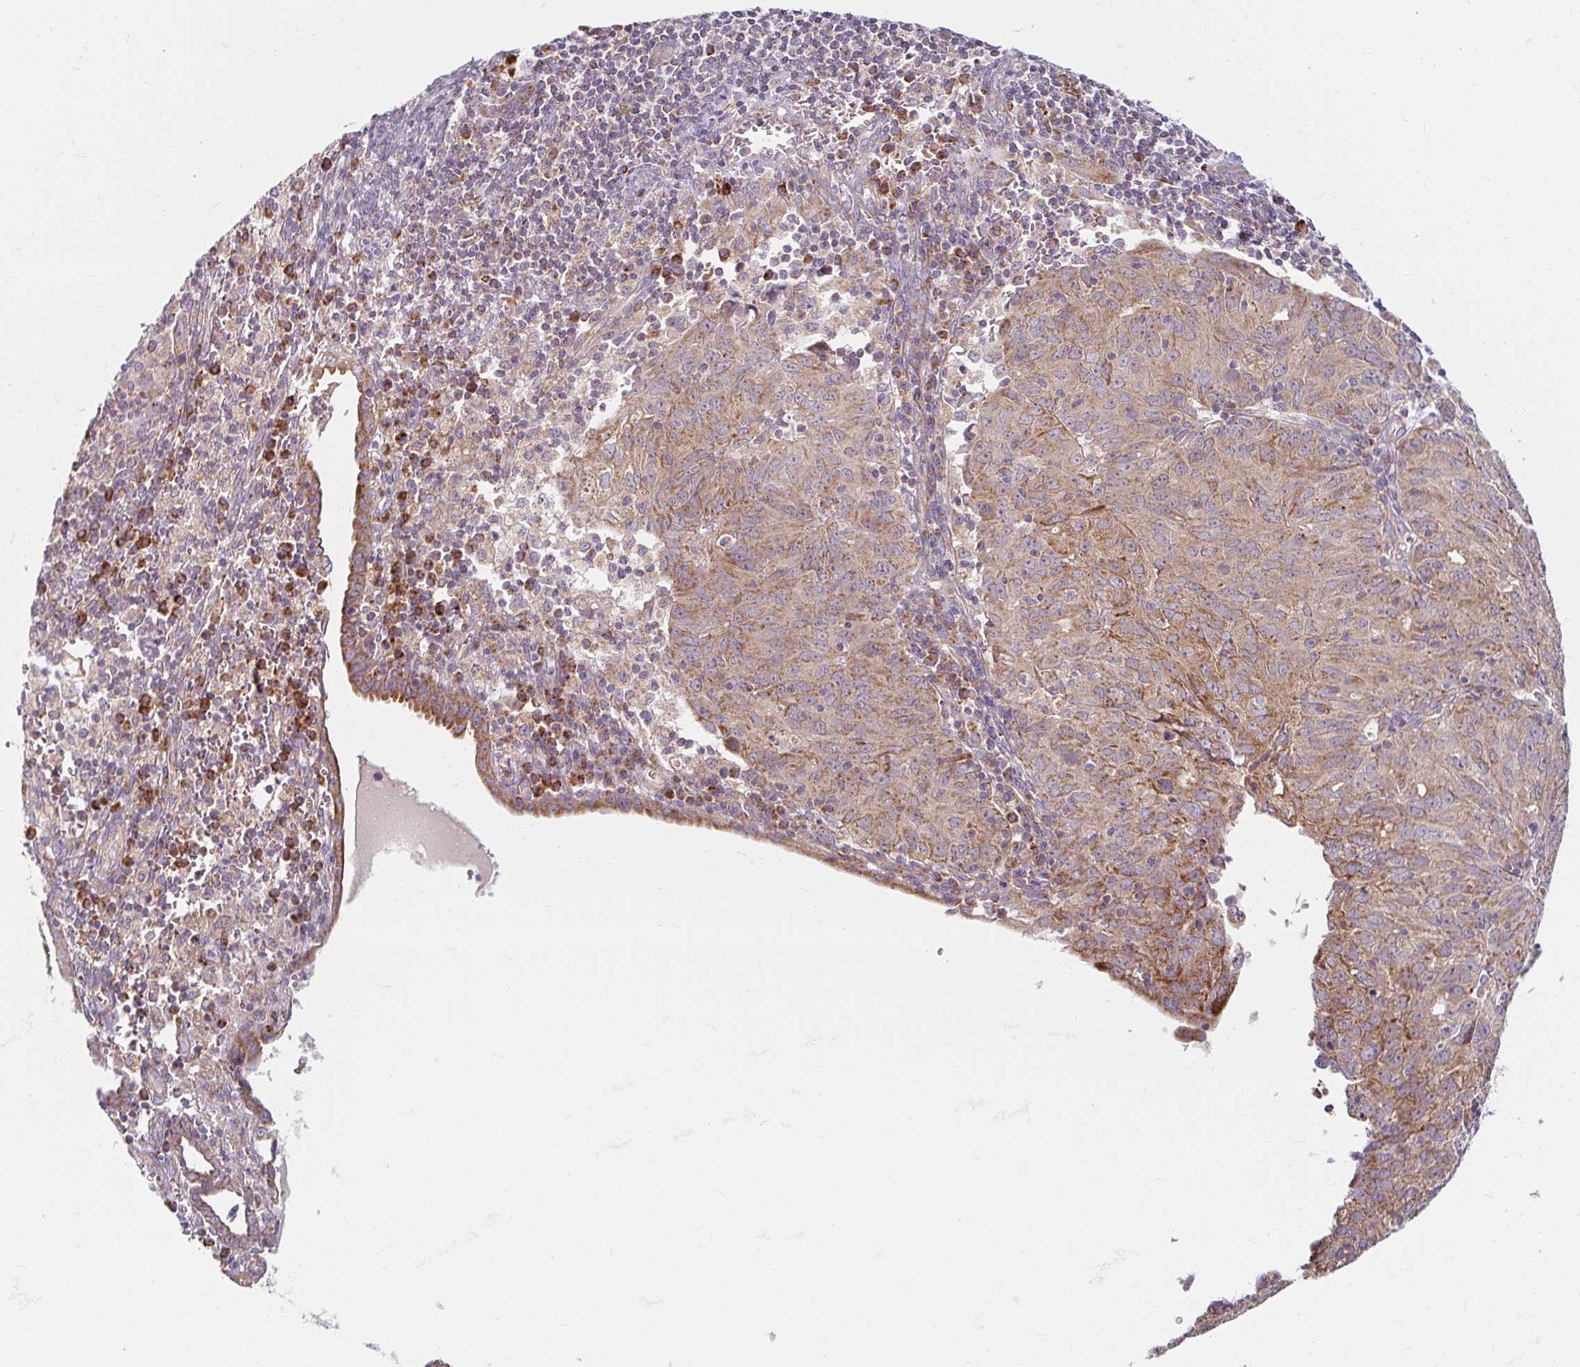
{"staining": {"intensity": "moderate", "quantity": ">75%", "location": "cytoplasmic/membranous"}, "tissue": "cervical cancer", "cell_type": "Tumor cells", "image_type": "cancer", "snomed": [{"axis": "morphology", "description": "Adenocarcinoma, NOS"}, {"axis": "topography", "description": "Cervix"}], "caption": "Immunohistochemical staining of human cervical adenocarcinoma reveals medium levels of moderate cytoplasmic/membranous protein positivity in approximately >75% of tumor cells.", "gene": "SKP2", "patient": {"sex": "female", "age": 56}}